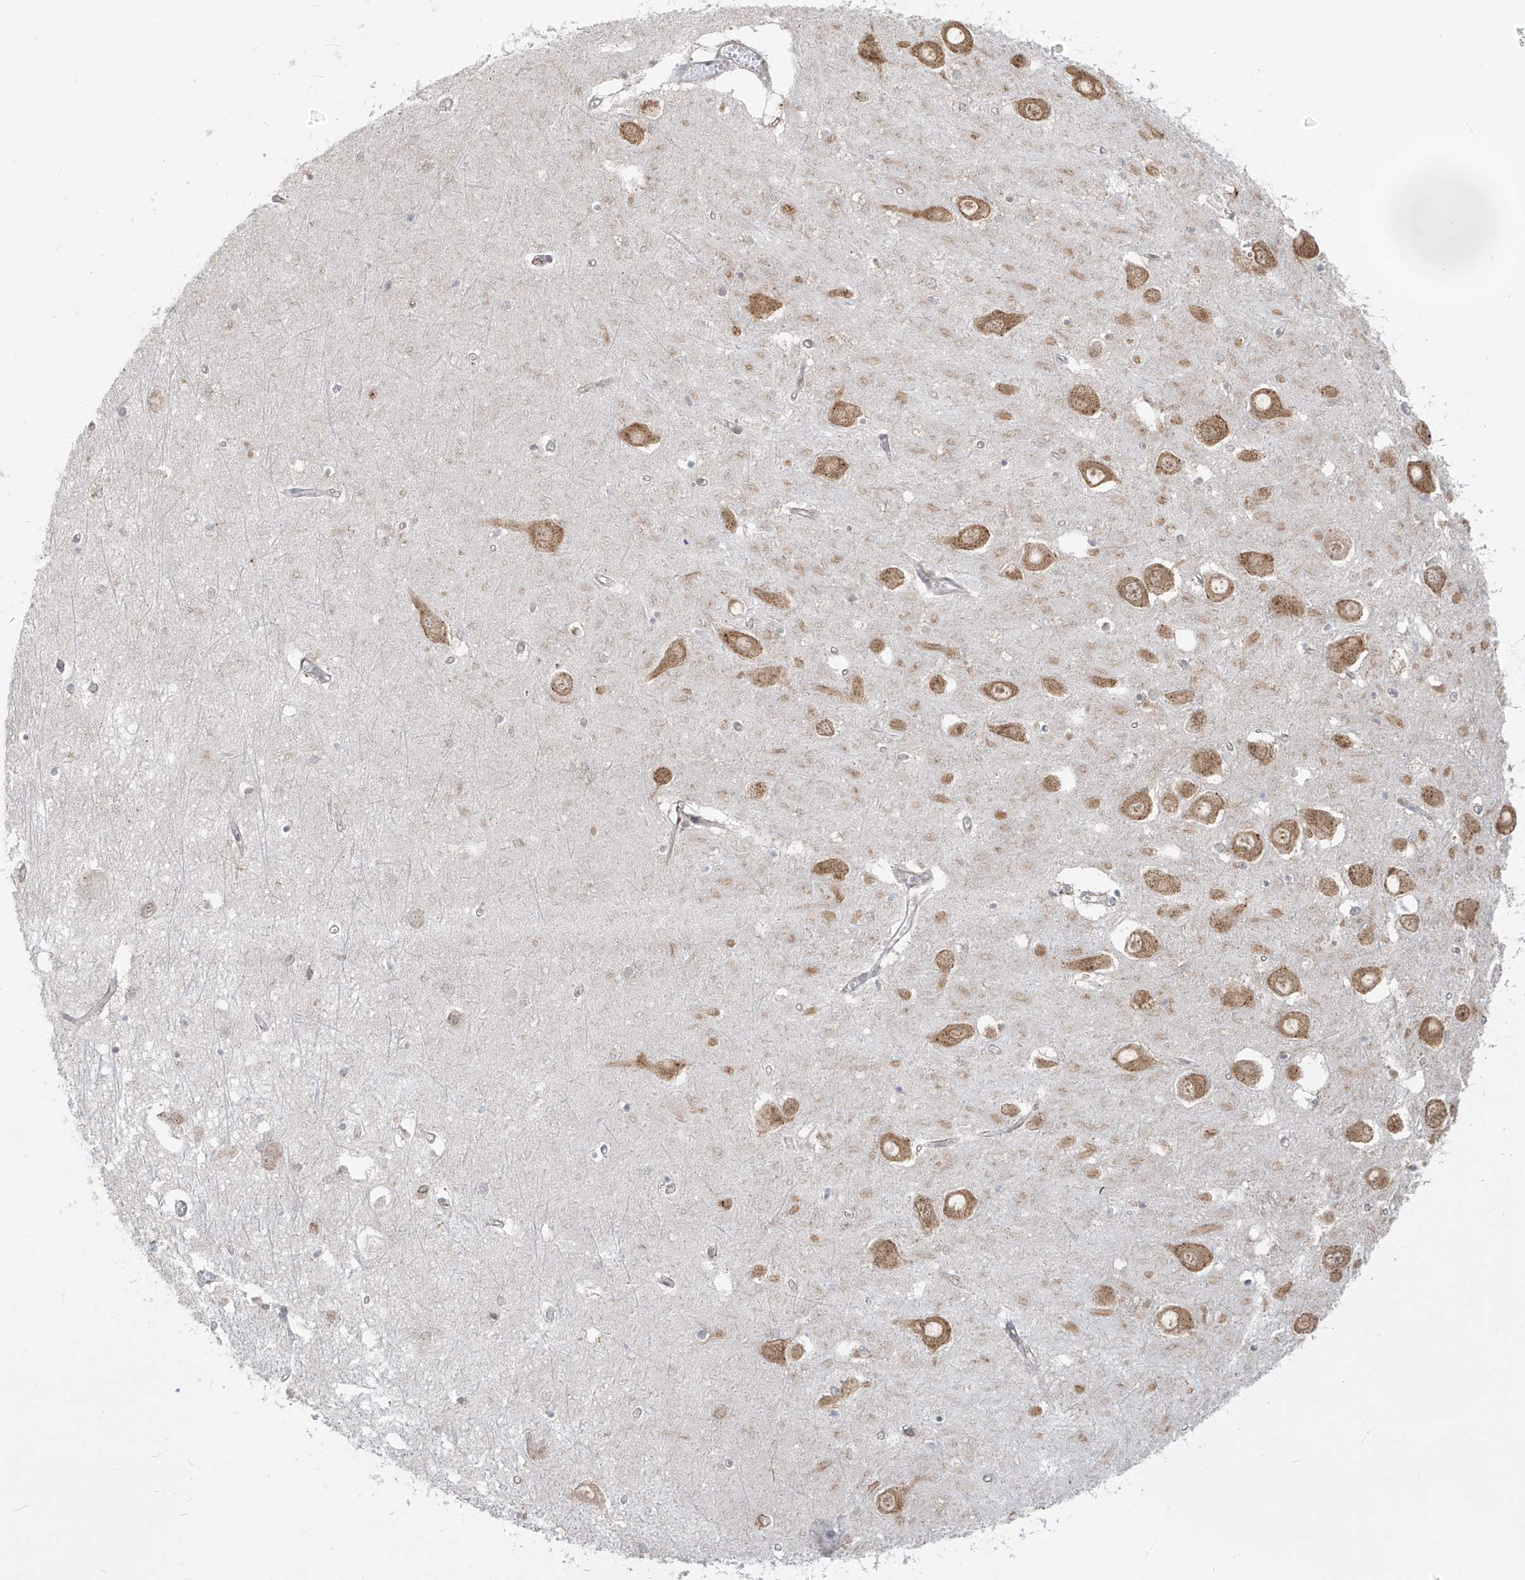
{"staining": {"intensity": "moderate", "quantity": "<25%", "location": "cytoplasmic/membranous"}, "tissue": "hippocampus", "cell_type": "Glial cells", "image_type": "normal", "snomed": [{"axis": "morphology", "description": "Normal tissue, NOS"}, {"axis": "topography", "description": "Hippocampus"}], "caption": "Approximately <25% of glial cells in benign human hippocampus show moderate cytoplasmic/membranous protein positivity as visualized by brown immunohistochemical staining.", "gene": "KATNIP", "patient": {"sex": "male", "age": 70}}